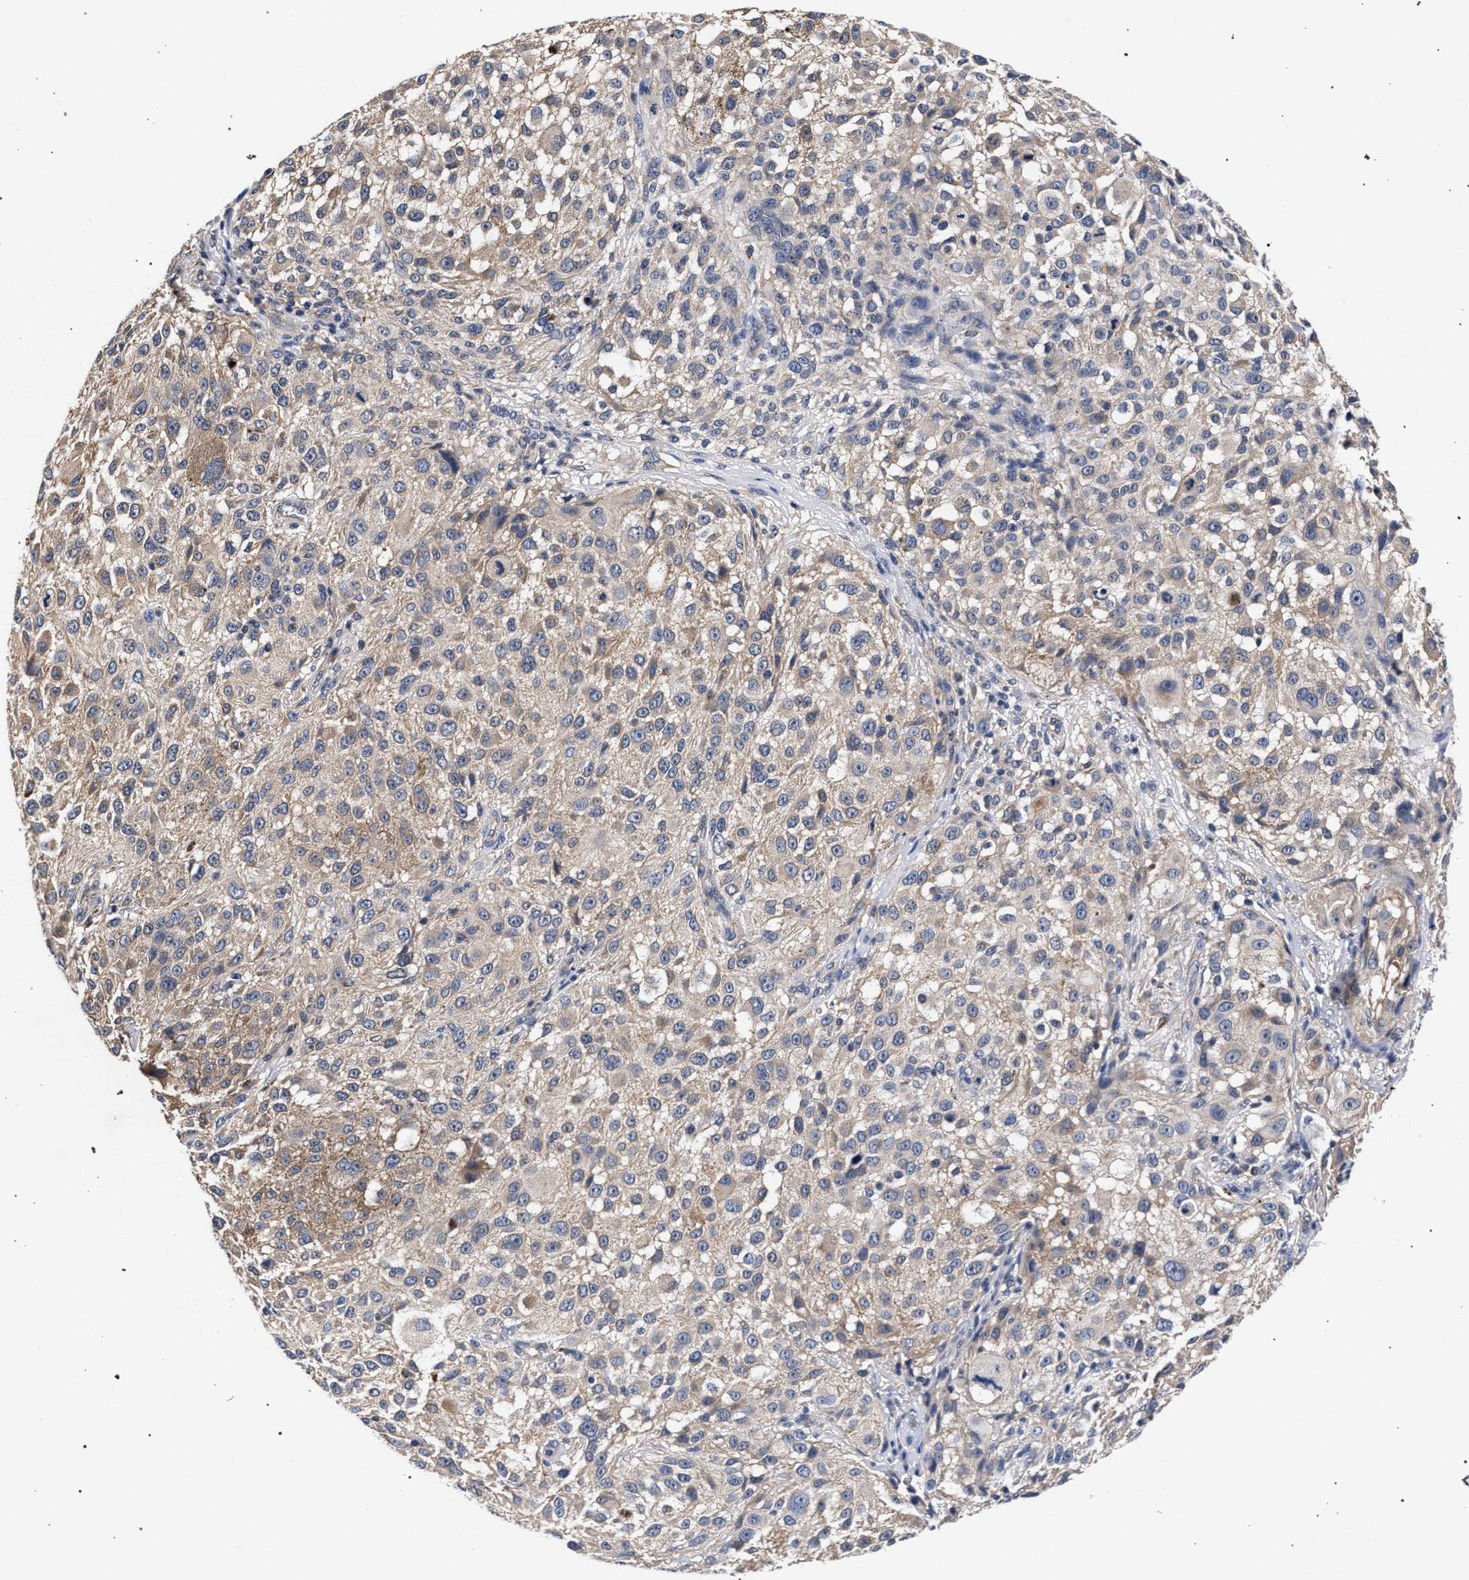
{"staining": {"intensity": "weak", "quantity": "25%-75%", "location": "cytoplasmic/membranous"}, "tissue": "melanoma", "cell_type": "Tumor cells", "image_type": "cancer", "snomed": [{"axis": "morphology", "description": "Necrosis, NOS"}, {"axis": "morphology", "description": "Malignant melanoma, NOS"}, {"axis": "topography", "description": "Skin"}], "caption": "The photomicrograph demonstrates staining of malignant melanoma, revealing weak cytoplasmic/membranous protein expression (brown color) within tumor cells. (DAB (3,3'-diaminobenzidine) IHC with brightfield microscopy, high magnification).", "gene": "RBM33", "patient": {"sex": "female", "age": 87}}